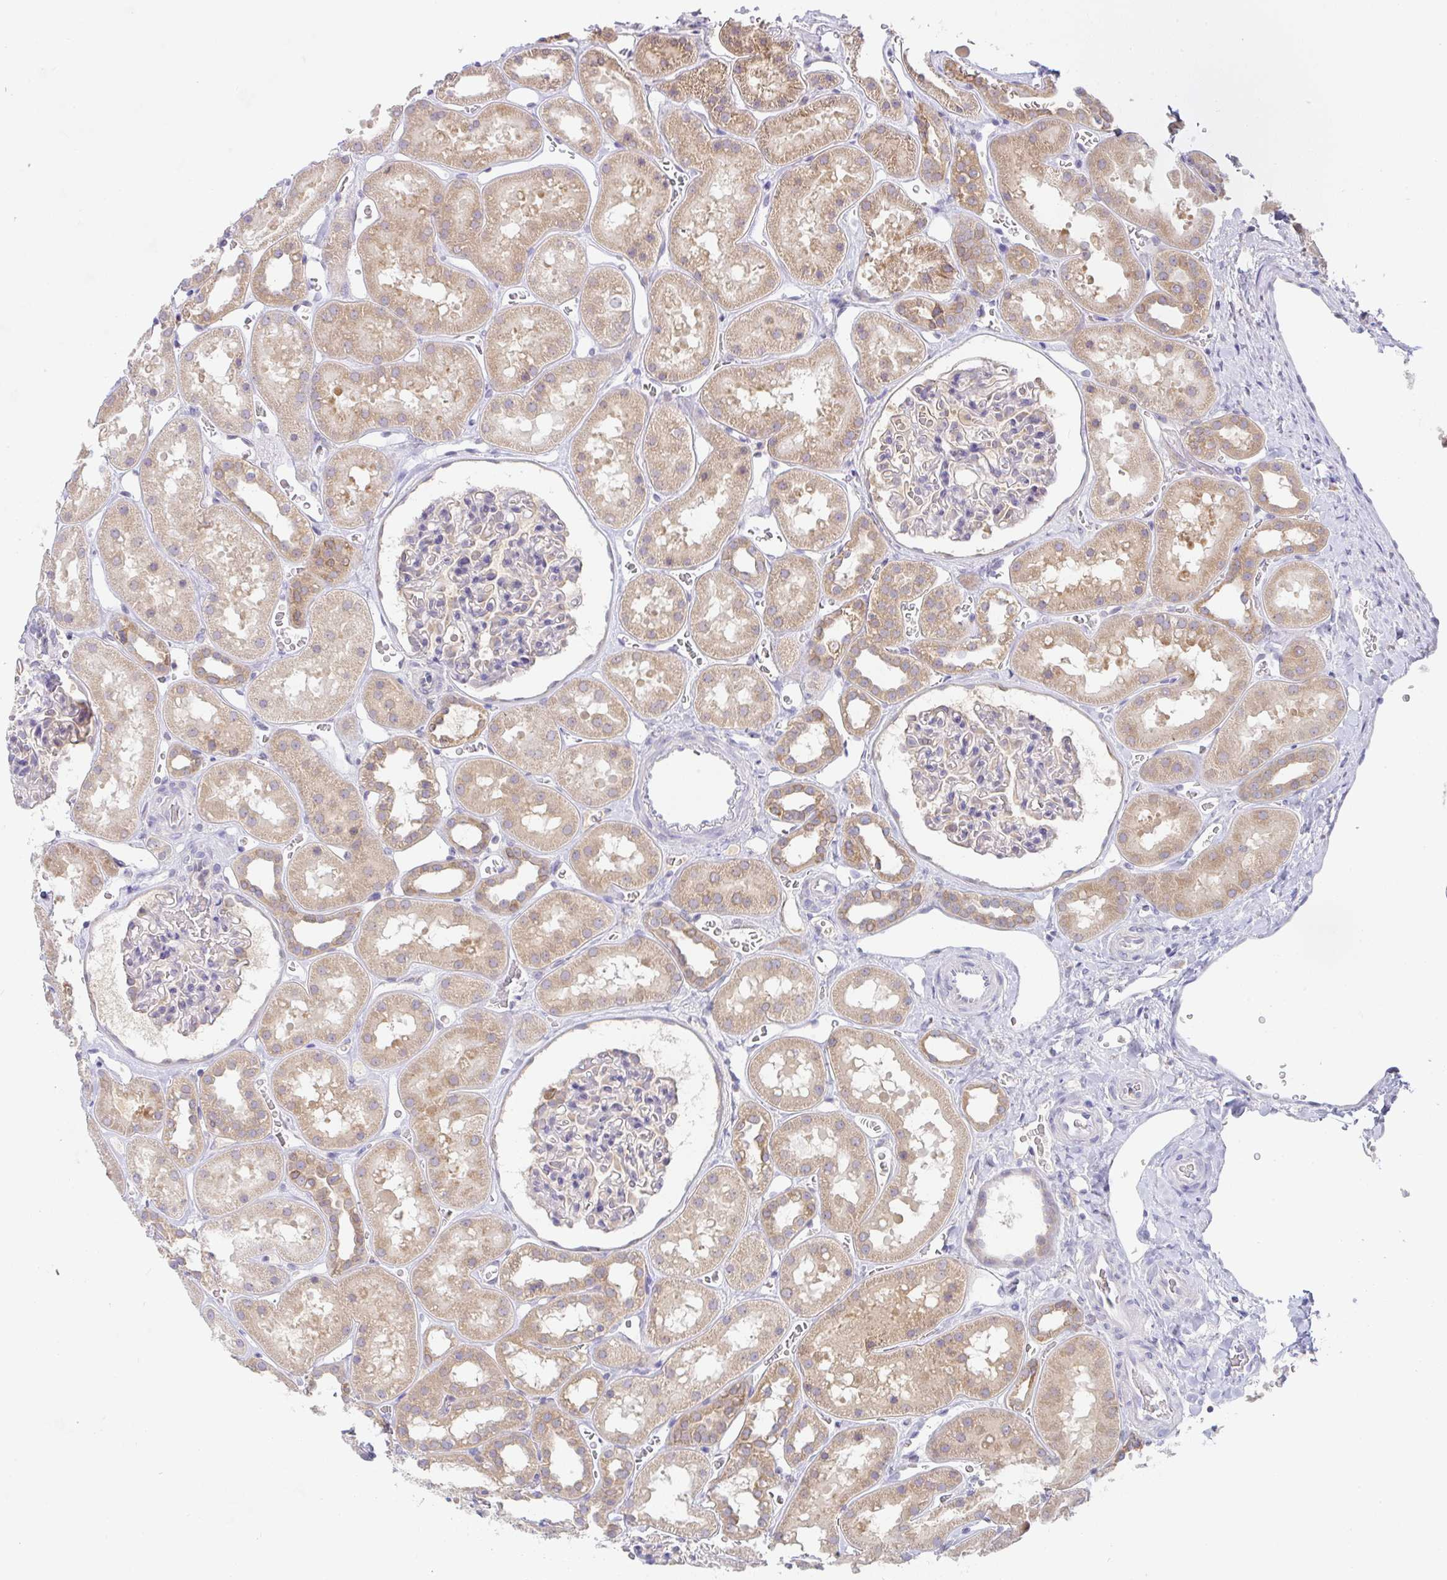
{"staining": {"intensity": "negative", "quantity": "none", "location": "none"}, "tissue": "kidney", "cell_type": "Cells in glomeruli", "image_type": "normal", "snomed": [{"axis": "morphology", "description": "Normal tissue, NOS"}, {"axis": "topography", "description": "Kidney"}], "caption": "Kidney stained for a protein using immunohistochemistry shows no expression cells in glomeruli.", "gene": "DERL2", "patient": {"sex": "female", "age": 41}}